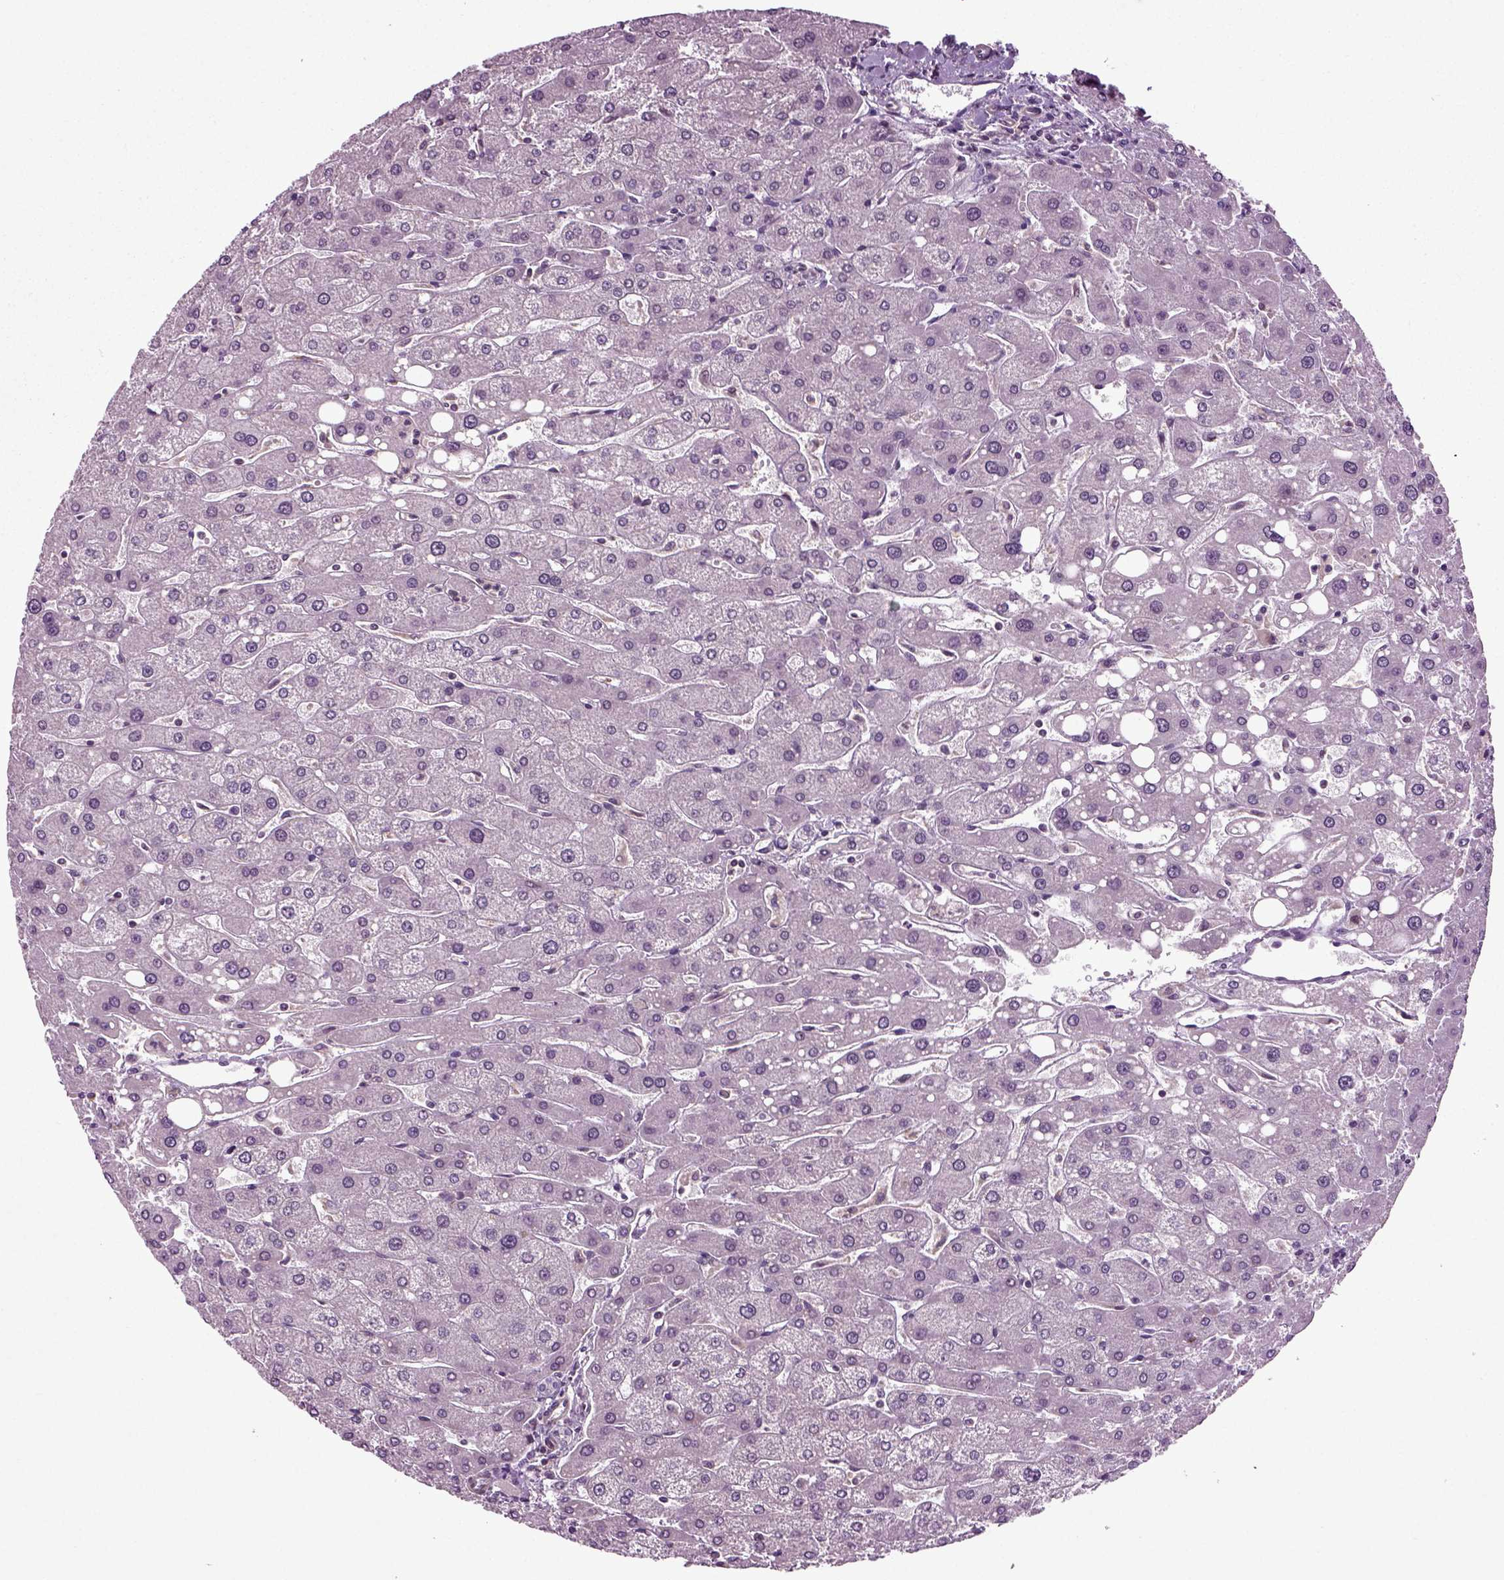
{"staining": {"intensity": "negative", "quantity": "none", "location": "none"}, "tissue": "liver", "cell_type": "Cholangiocytes", "image_type": "normal", "snomed": [{"axis": "morphology", "description": "Normal tissue, NOS"}, {"axis": "topography", "description": "Liver"}], "caption": "Immunohistochemistry (IHC) micrograph of unremarkable liver stained for a protein (brown), which shows no positivity in cholangiocytes. (Immunohistochemistry (IHC), brightfield microscopy, high magnification).", "gene": "KNSTRN", "patient": {"sex": "male", "age": 67}}